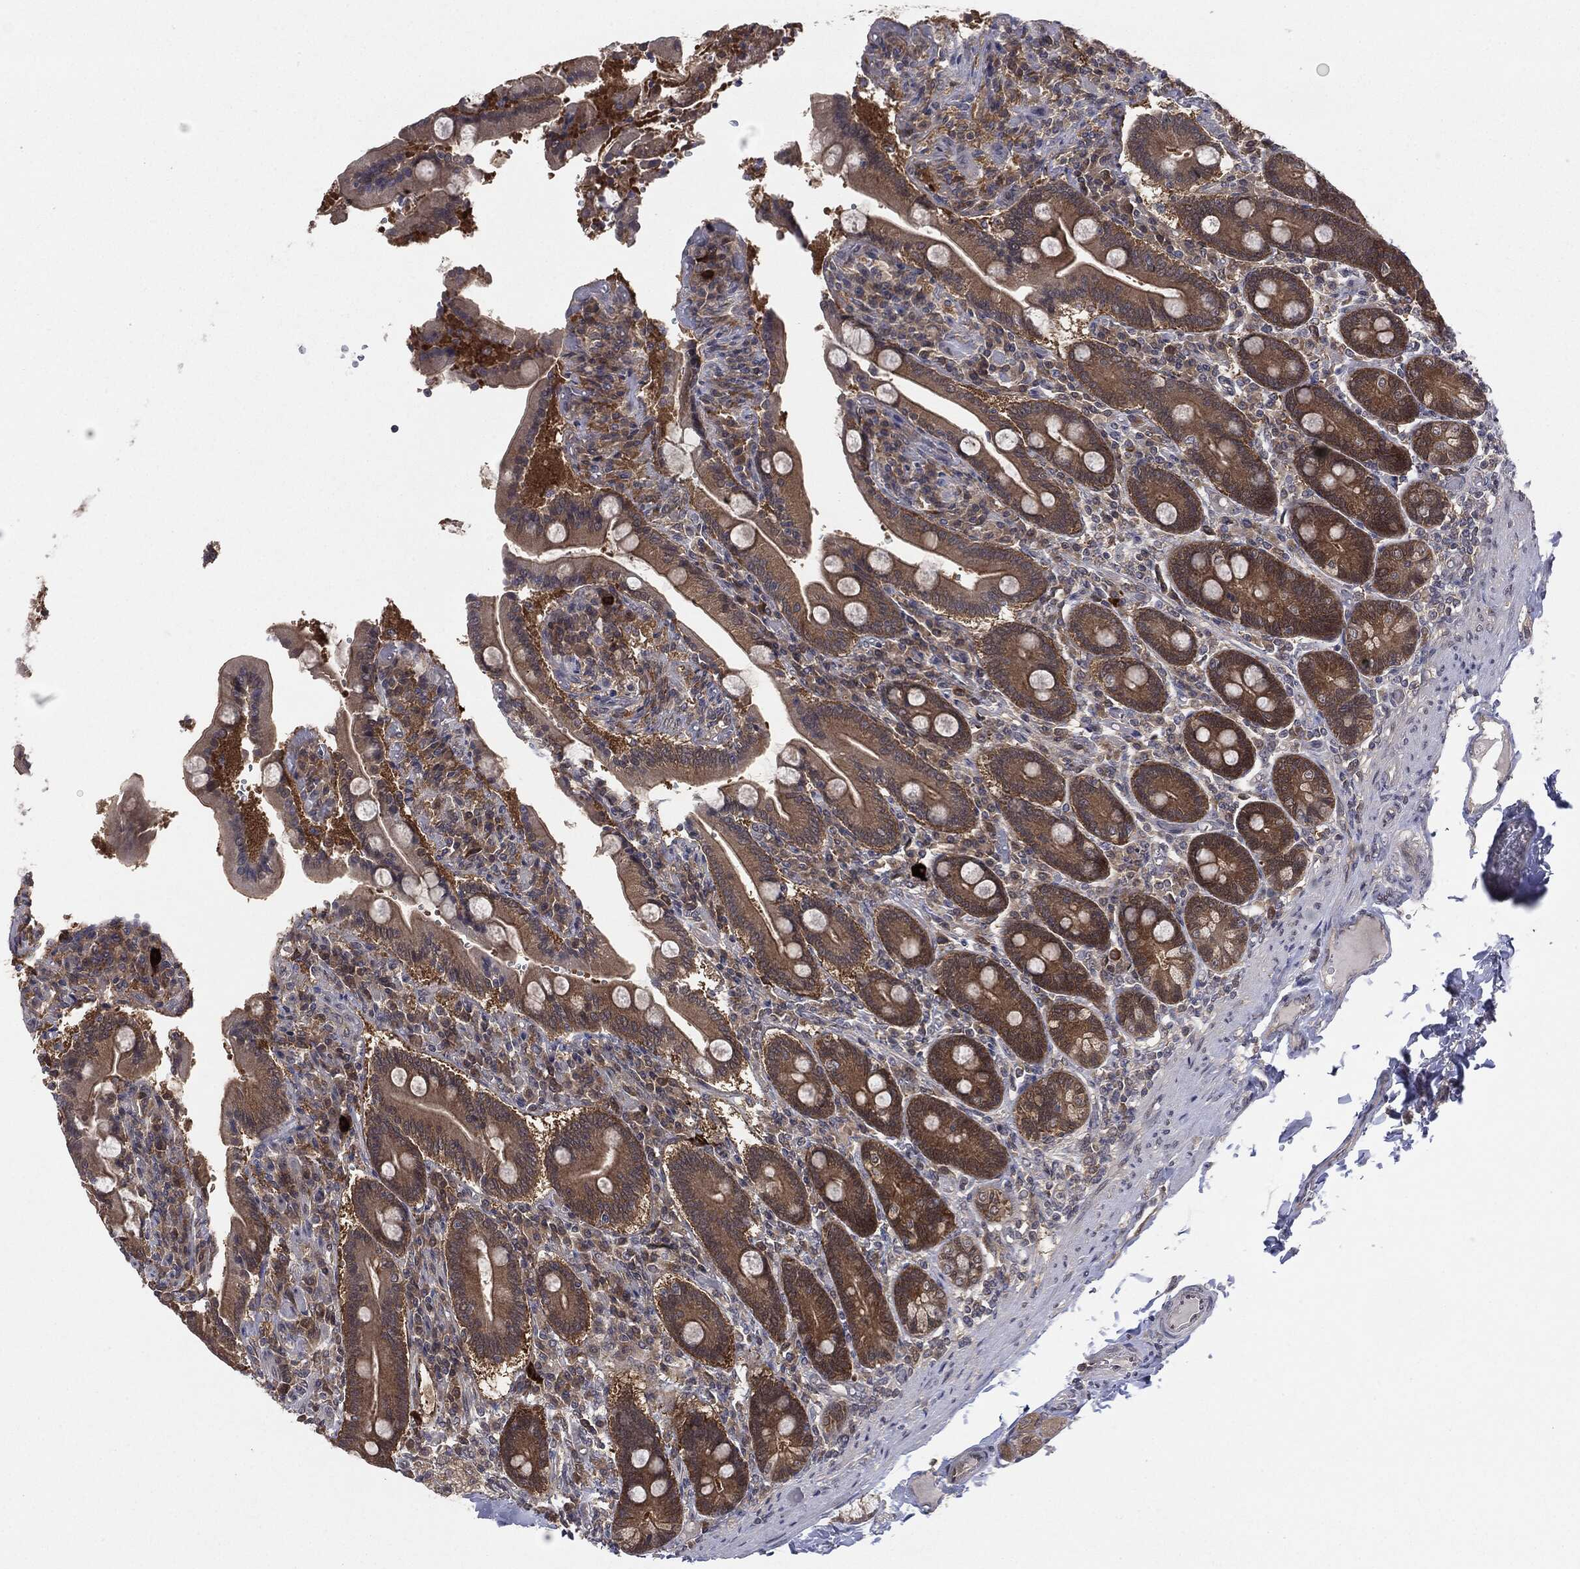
{"staining": {"intensity": "moderate", "quantity": ">75%", "location": "cytoplasmic/membranous"}, "tissue": "duodenum", "cell_type": "Glandular cells", "image_type": "normal", "snomed": [{"axis": "morphology", "description": "Normal tissue, NOS"}, {"axis": "topography", "description": "Duodenum"}], "caption": "DAB immunohistochemical staining of normal human duodenum reveals moderate cytoplasmic/membranous protein positivity in approximately >75% of glandular cells.", "gene": "KRT7", "patient": {"sex": "female", "age": 62}}